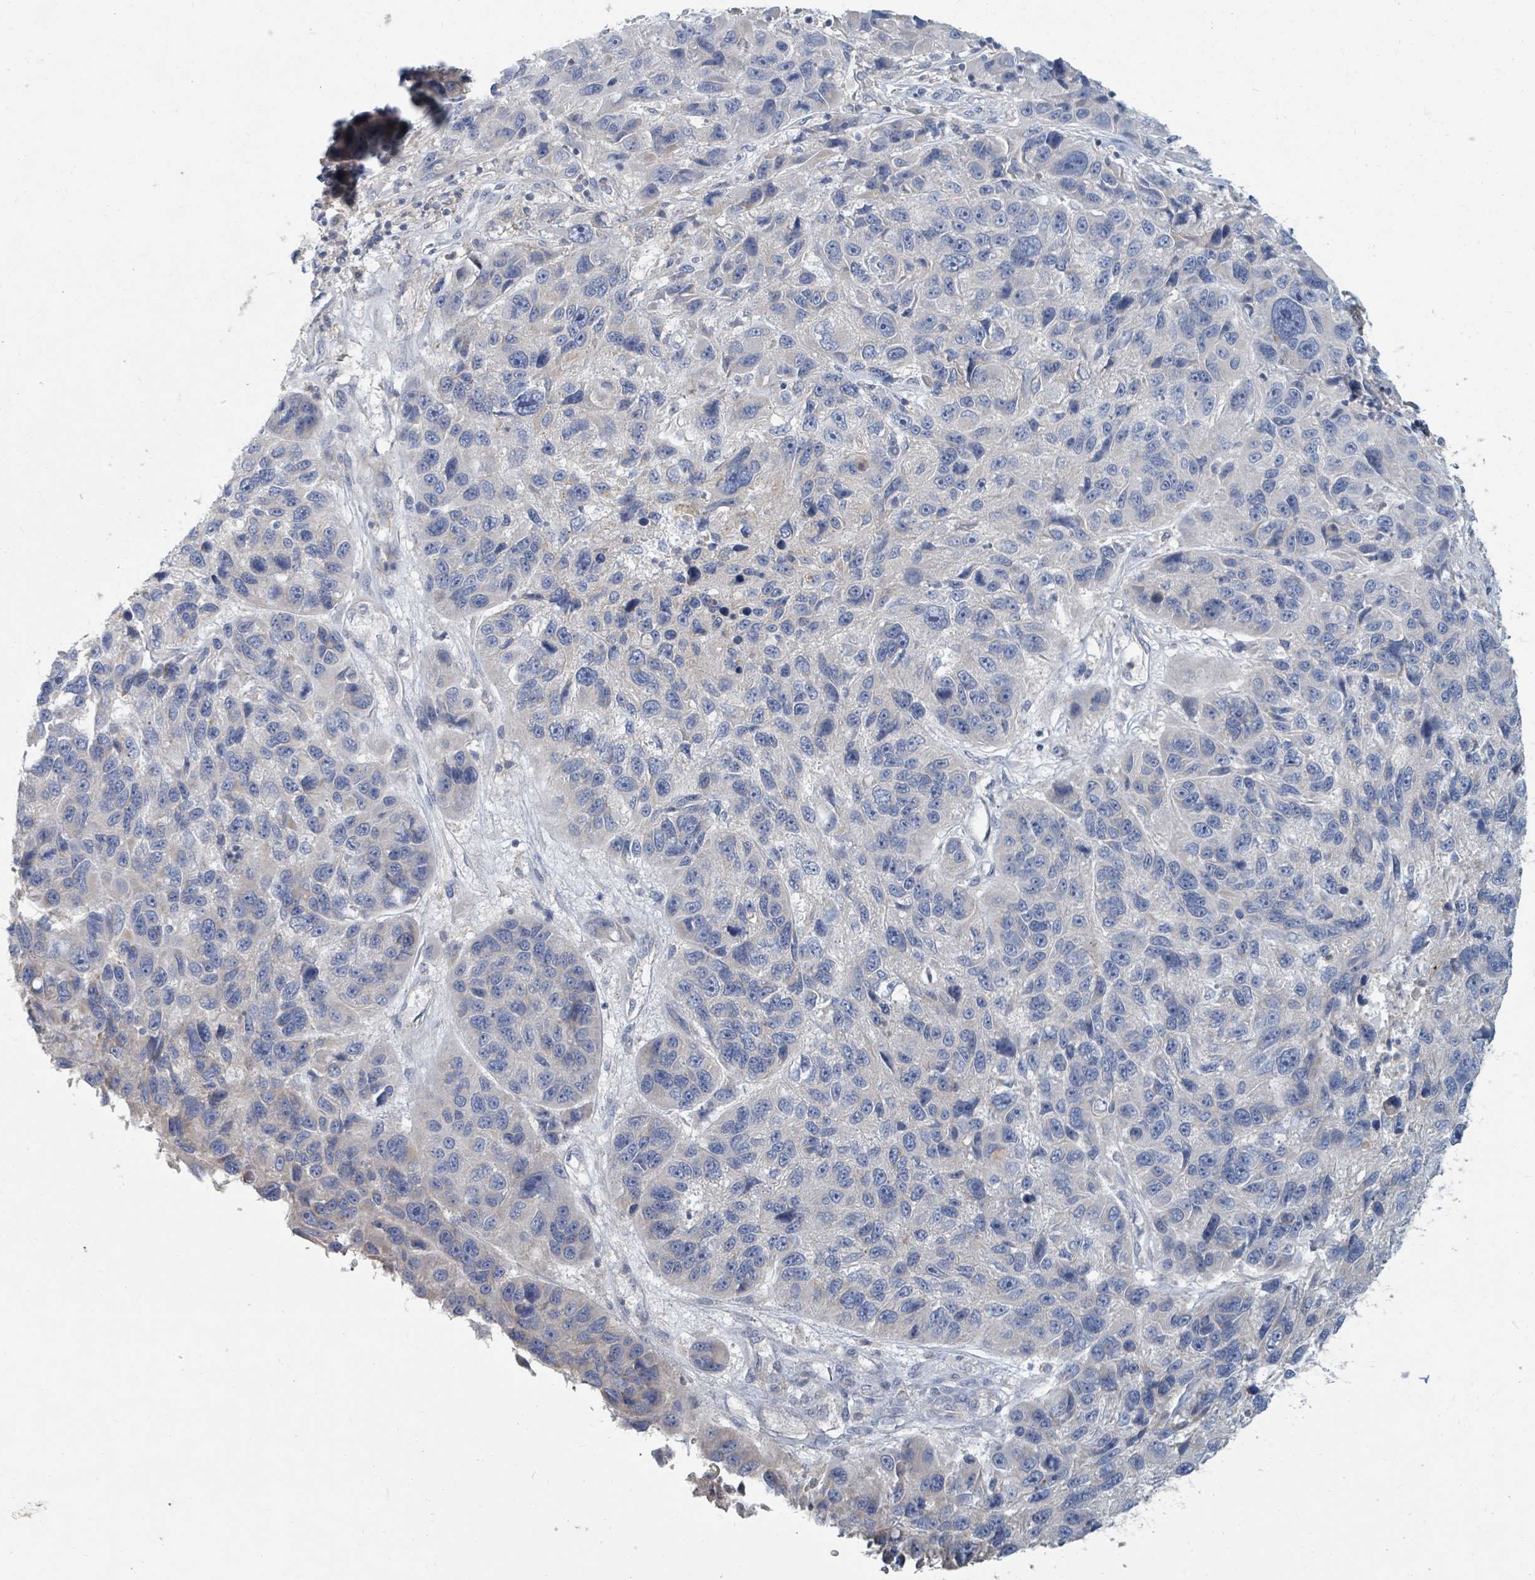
{"staining": {"intensity": "negative", "quantity": "none", "location": "none"}, "tissue": "melanoma", "cell_type": "Tumor cells", "image_type": "cancer", "snomed": [{"axis": "morphology", "description": "Malignant melanoma, NOS"}, {"axis": "topography", "description": "Skin"}], "caption": "The IHC image has no significant staining in tumor cells of melanoma tissue.", "gene": "ARGFX", "patient": {"sex": "male", "age": 53}}